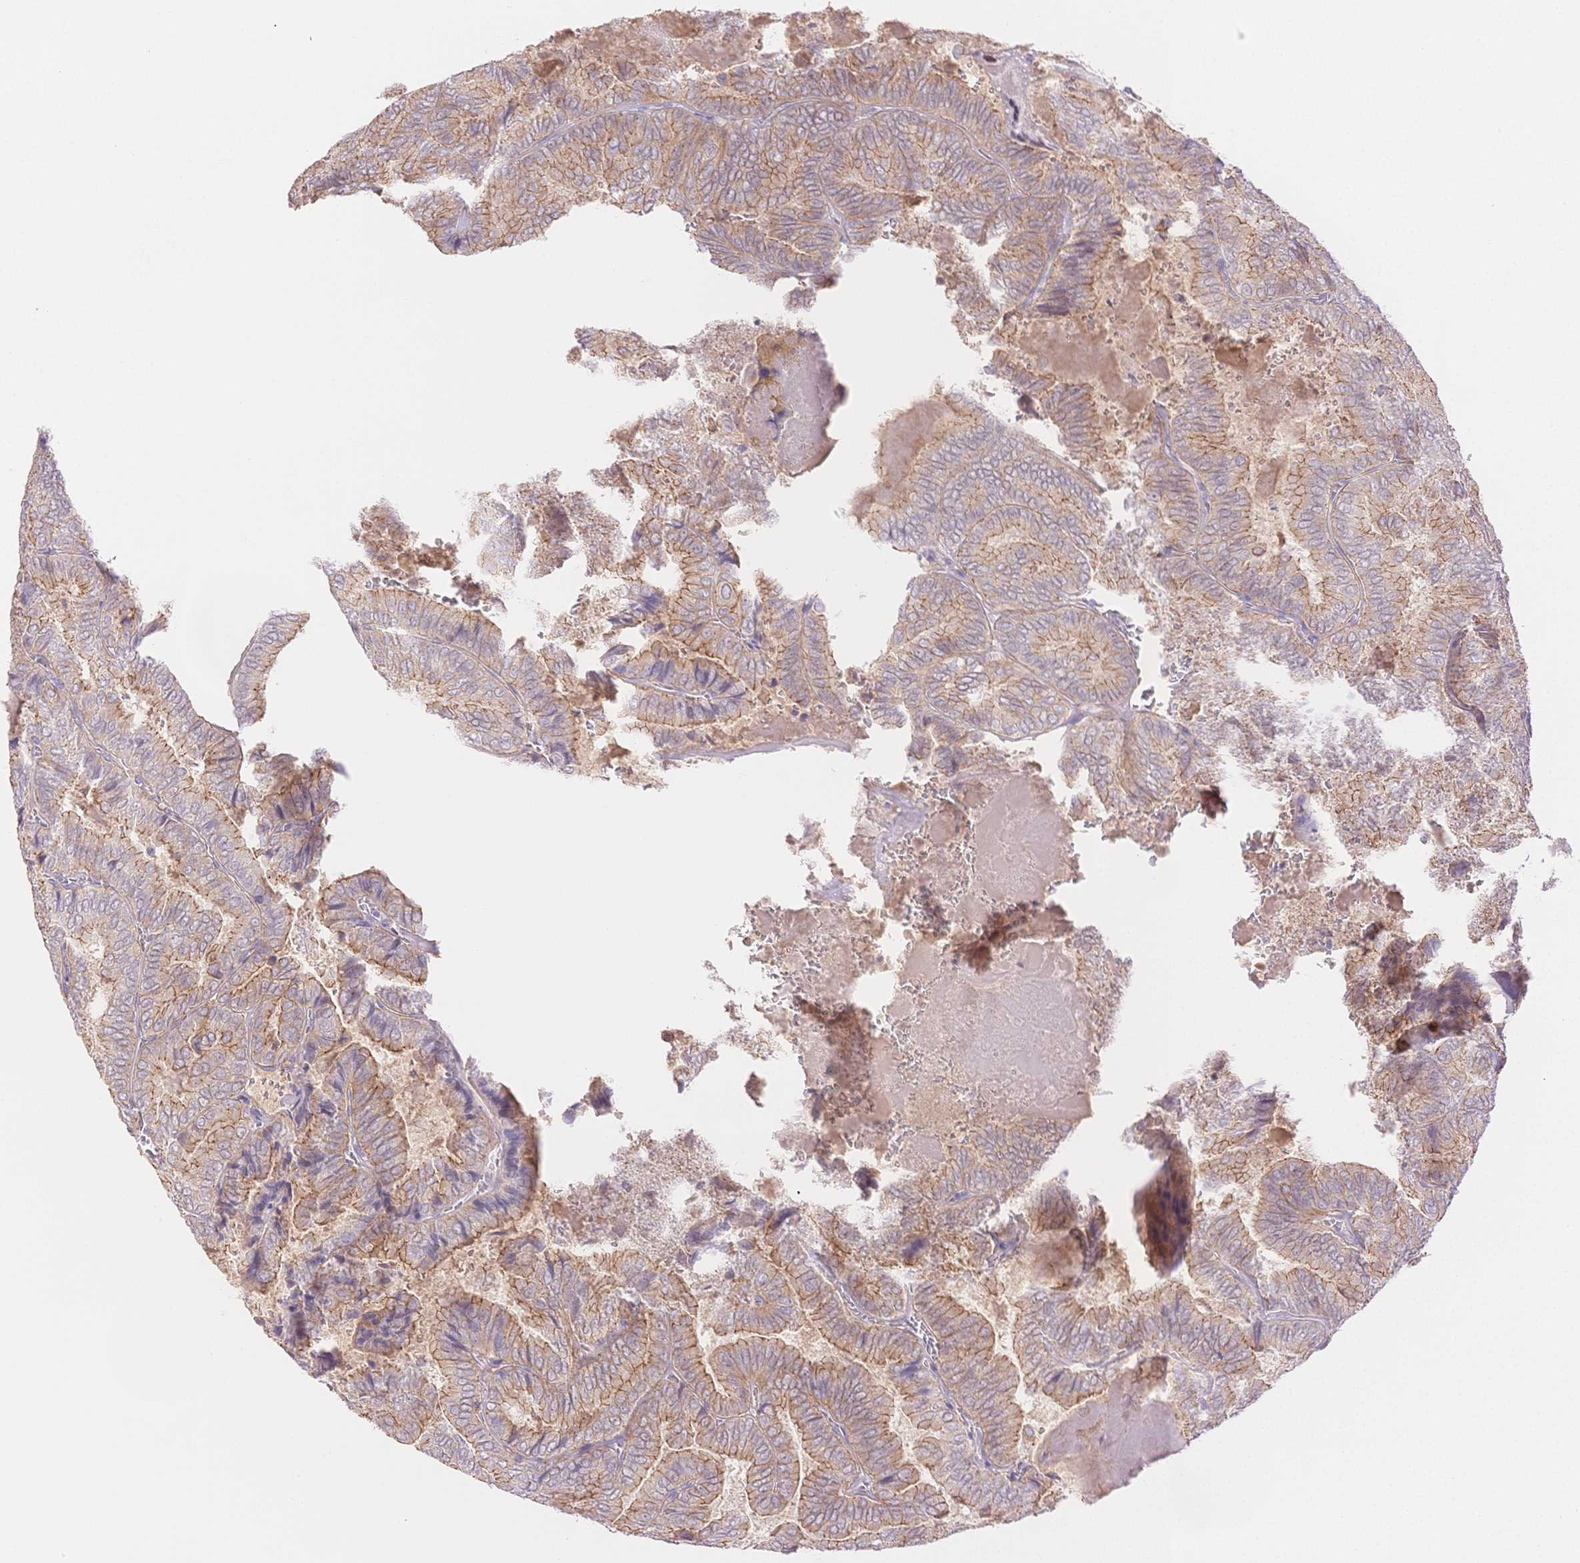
{"staining": {"intensity": "moderate", "quantity": "25%-75%", "location": "cytoplasmic/membranous"}, "tissue": "thyroid cancer", "cell_type": "Tumor cells", "image_type": "cancer", "snomed": [{"axis": "morphology", "description": "Papillary adenocarcinoma, NOS"}, {"axis": "topography", "description": "Thyroid gland"}], "caption": "Moderate cytoplasmic/membranous protein expression is appreciated in approximately 25%-75% of tumor cells in thyroid papillary adenocarcinoma.", "gene": "WDR54", "patient": {"sex": "female", "age": 75}}